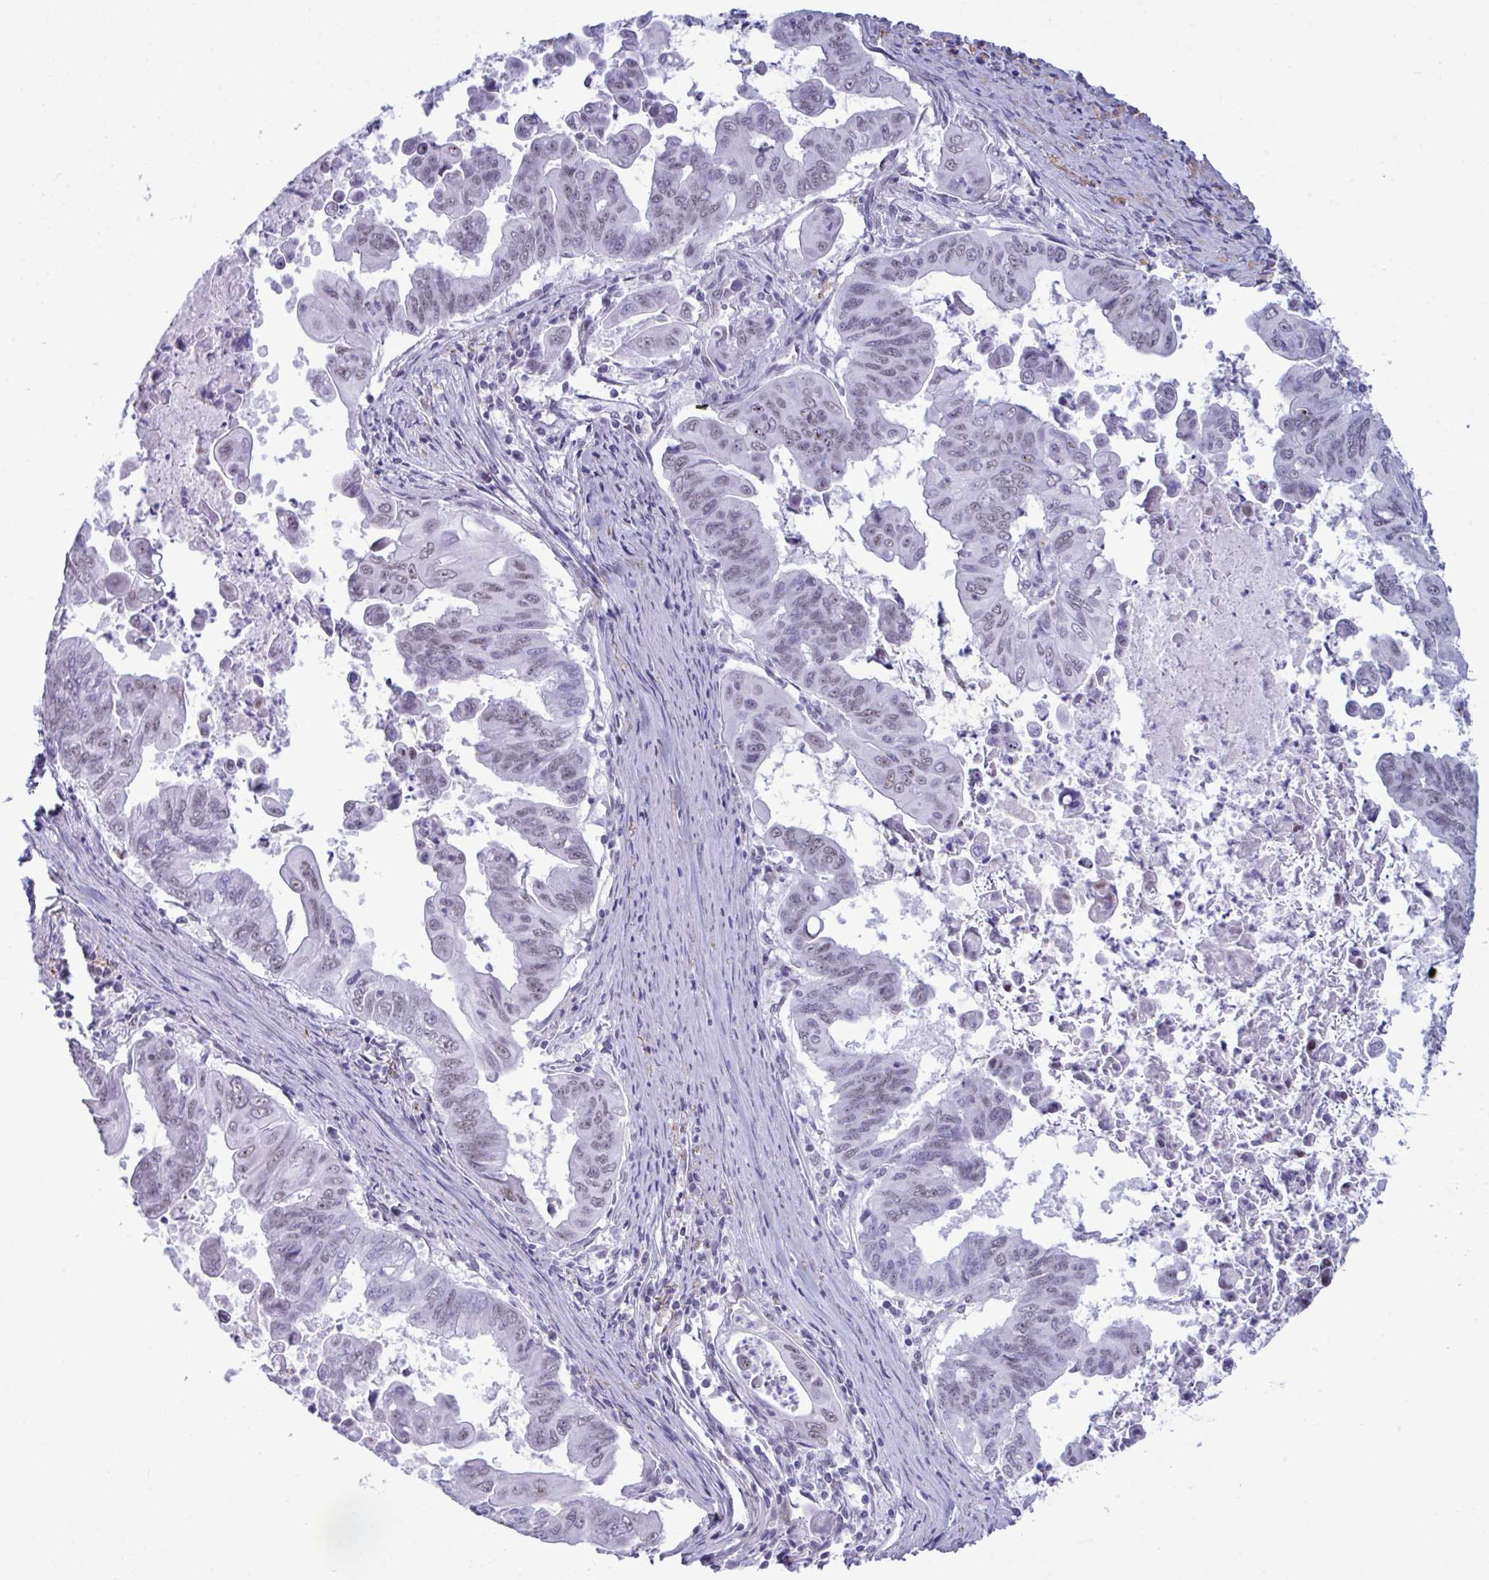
{"staining": {"intensity": "weak", "quantity": "25%-75%", "location": "nuclear"}, "tissue": "stomach cancer", "cell_type": "Tumor cells", "image_type": "cancer", "snomed": [{"axis": "morphology", "description": "Adenocarcinoma, NOS"}, {"axis": "topography", "description": "Stomach, upper"}], "caption": "Stomach cancer (adenocarcinoma) tissue displays weak nuclear staining in approximately 25%-75% of tumor cells, visualized by immunohistochemistry. The staining was performed using DAB, with brown indicating positive protein expression. Nuclei are stained blue with hematoxylin.", "gene": "ELN", "patient": {"sex": "male", "age": 80}}